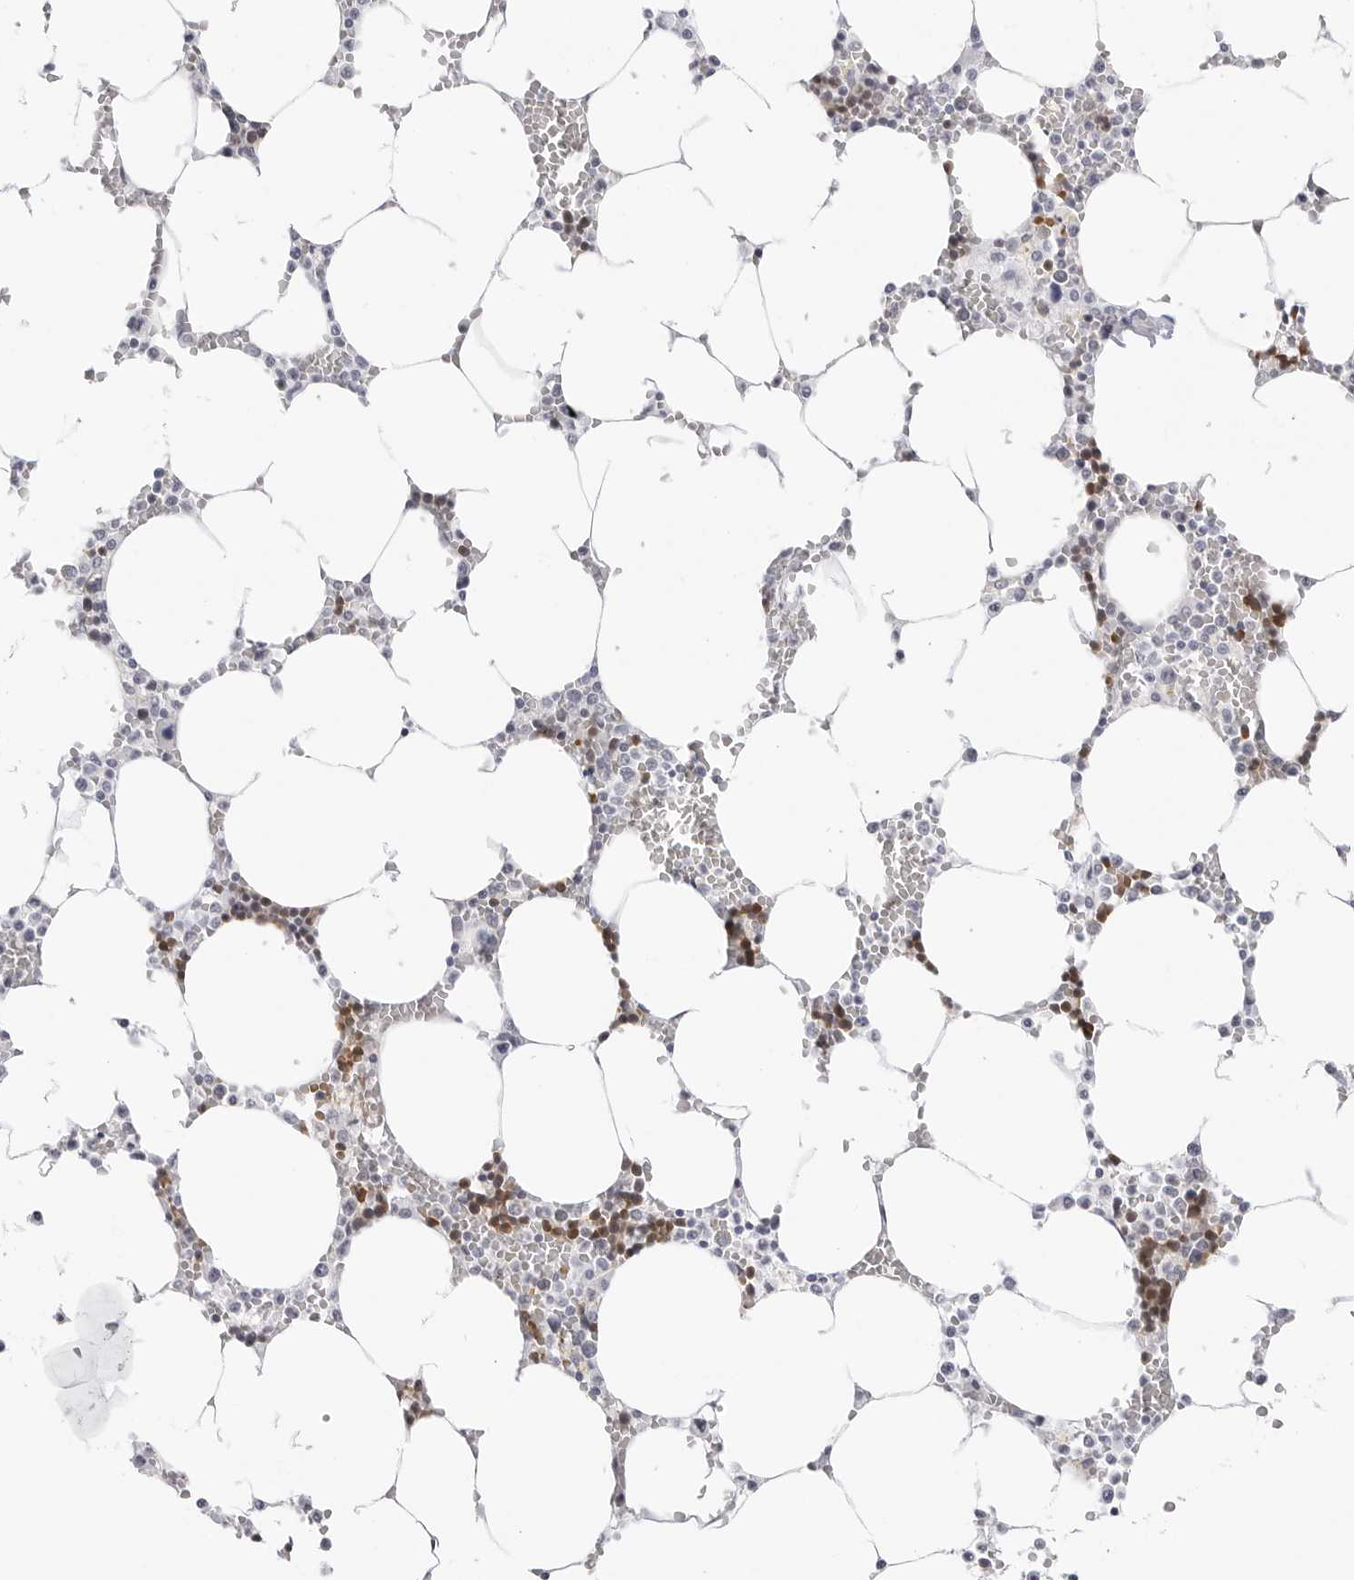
{"staining": {"intensity": "strong", "quantity": "<25%", "location": "nuclear"}, "tissue": "bone marrow", "cell_type": "Hematopoietic cells", "image_type": "normal", "snomed": [{"axis": "morphology", "description": "Normal tissue, NOS"}, {"axis": "topography", "description": "Bone marrow"}], "caption": "Immunohistochemical staining of normal human bone marrow displays <25% levels of strong nuclear protein staining in approximately <25% of hematopoietic cells.", "gene": "TSSK1B", "patient": {"sex": "male", "age": 70}}